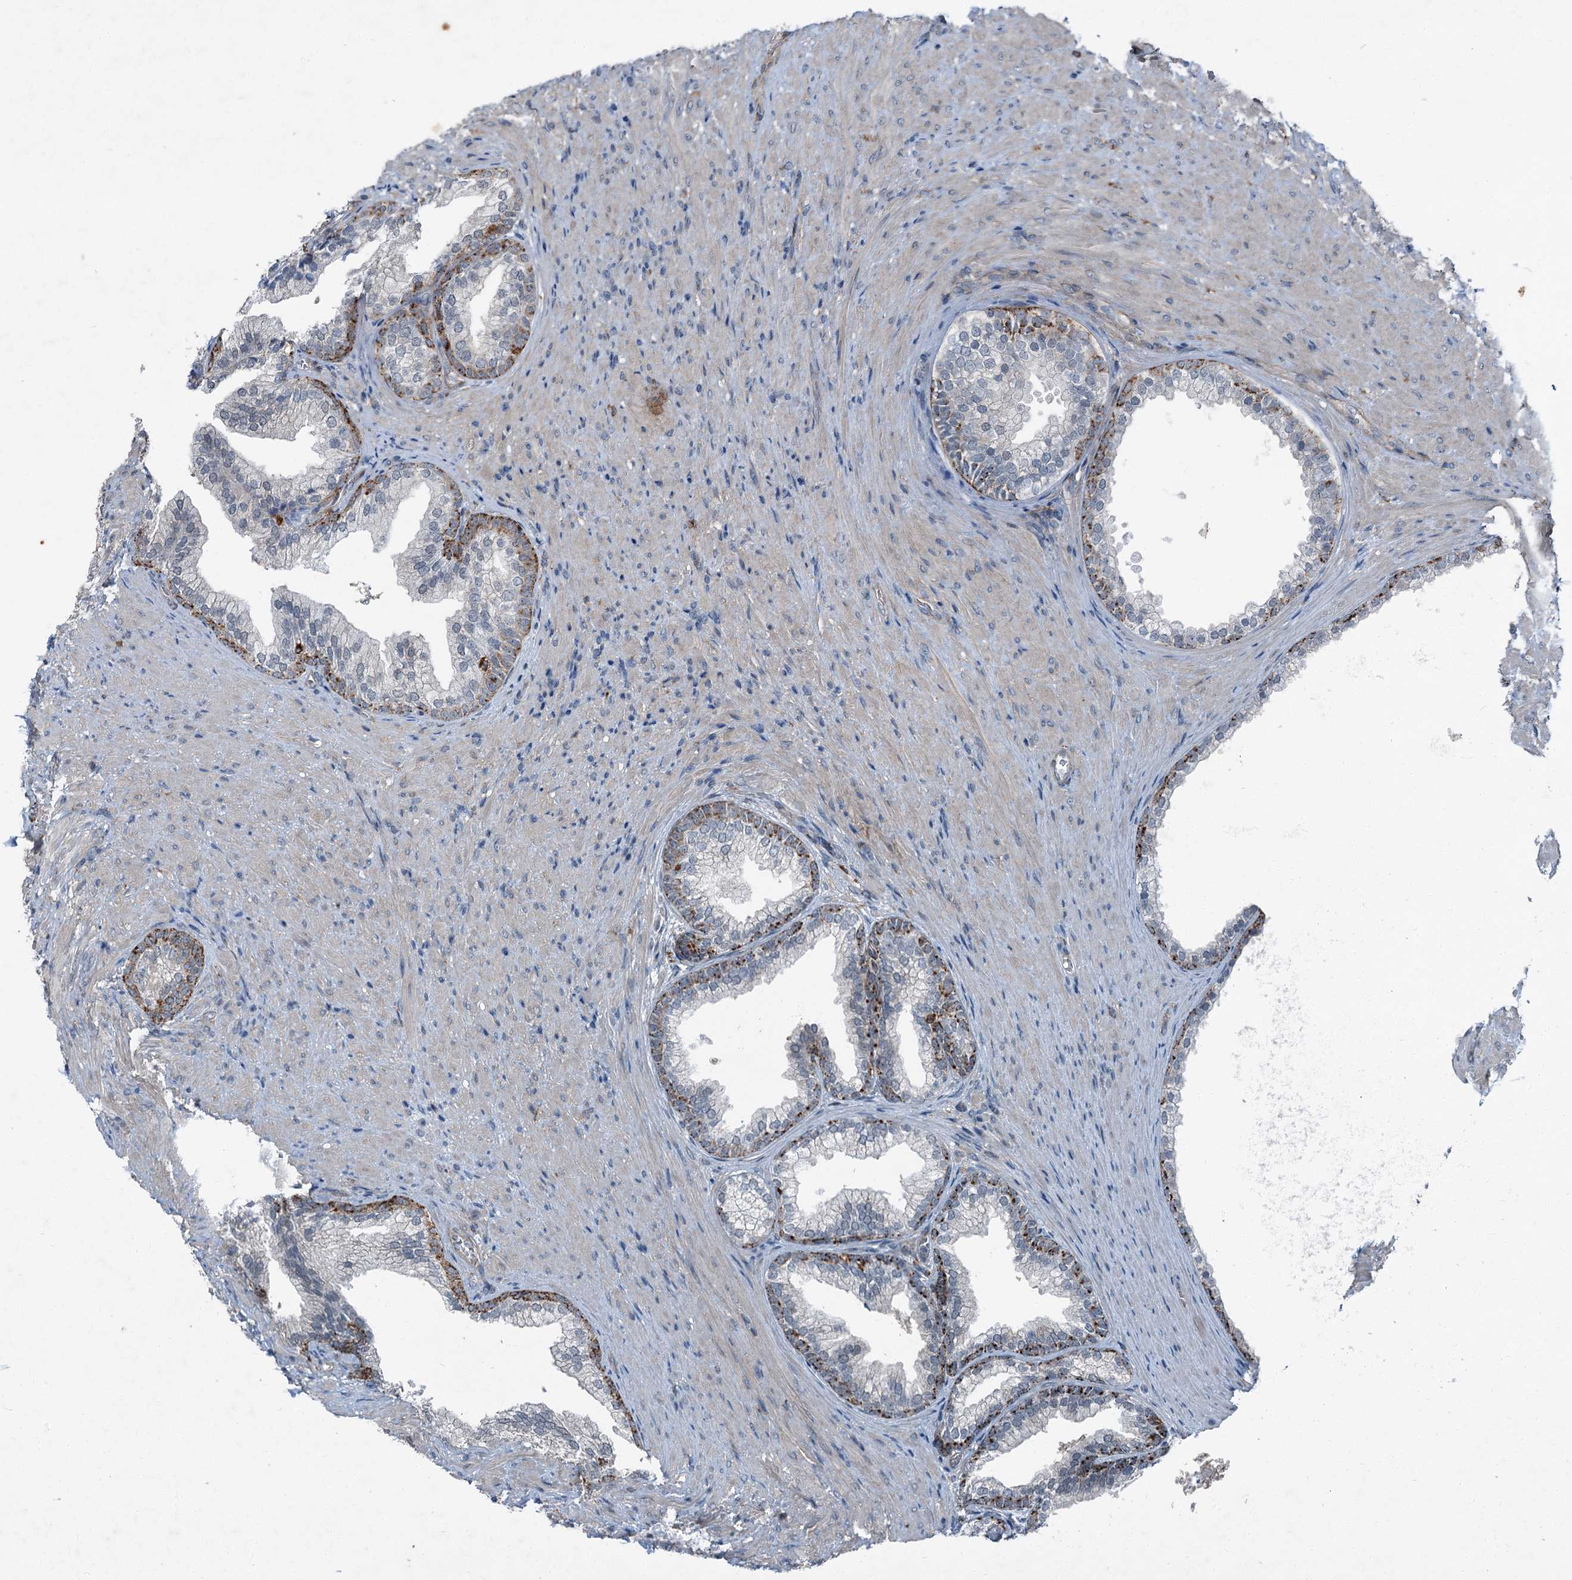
{"staining": {"intensity": "strong", "quantity": "25%-75%", "location": "cytoplasmic/membranous"}, "tissue": "prostate", "cell_type": "Glandular cells", "image_type": "normal", "snomed": [{"axis": "morphology", "description": "Normal tissue, NOS"}, {"axis": "topography", "description": "Prostate"}], "caption": "Protein expression analysis of benign prostate reveals strong cytoplasmic/membranous positivity in about 25%-75% of glandular cells. (DAB = brown stain, brightfield microscopy at high magnification).", "gene": "AXL", "patient": {"sex": "male", "age": 76}}